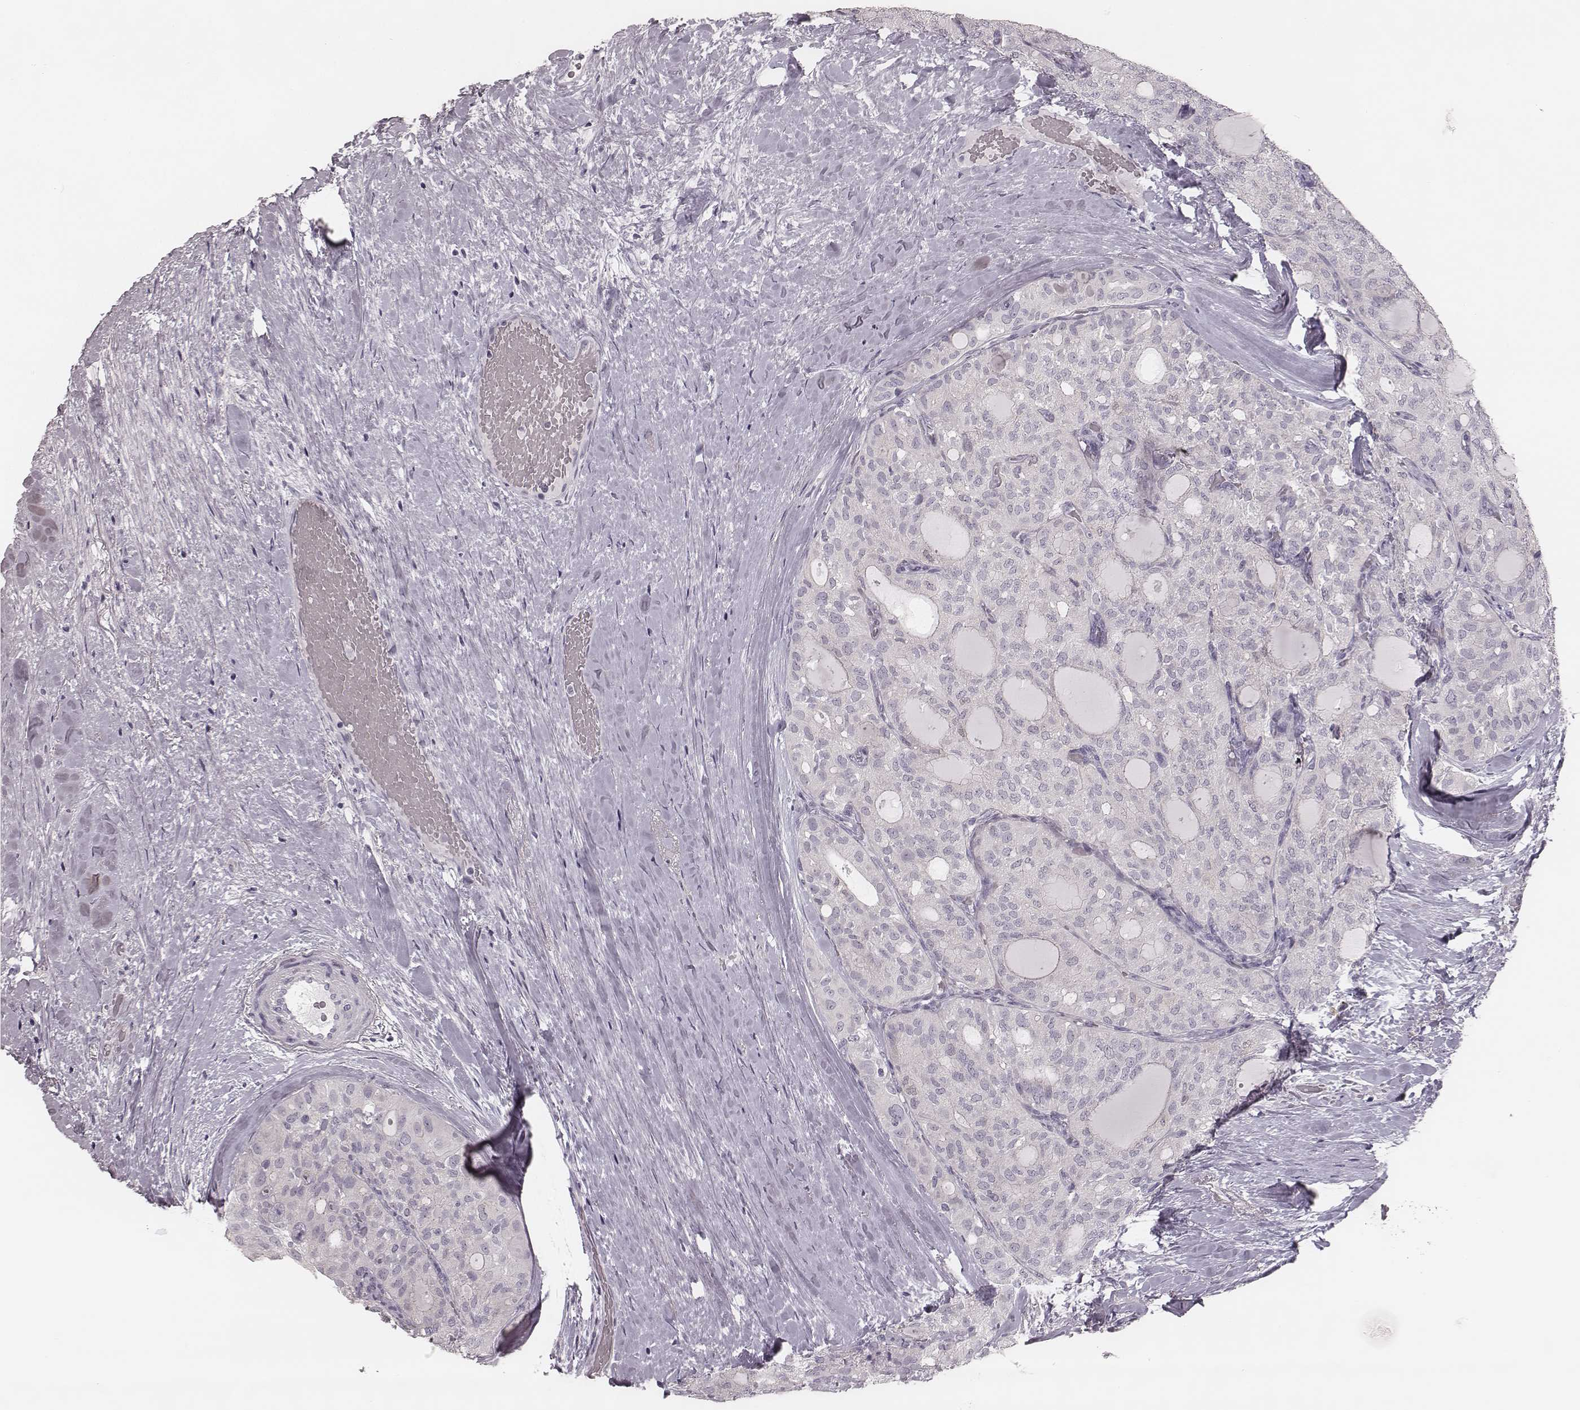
{"staining": {"intensity": "negative", "quantity": "none", "location": "none"}, "tissue": "thyroid cancer", "cell_type": "Tumor cells", "image_type": "cancer", "snomed": [{"axis": "morphology", "description": "Follicular adenoma carcinoma, NOS"}, {"axis": "topography", "description": "Thyroid gland"}], "caption": "A micrograph of human thyroid cancer is negative for staining in tumor cells.", "gene": "SPA17", "patient": {"sex": "male", "age": 75}}